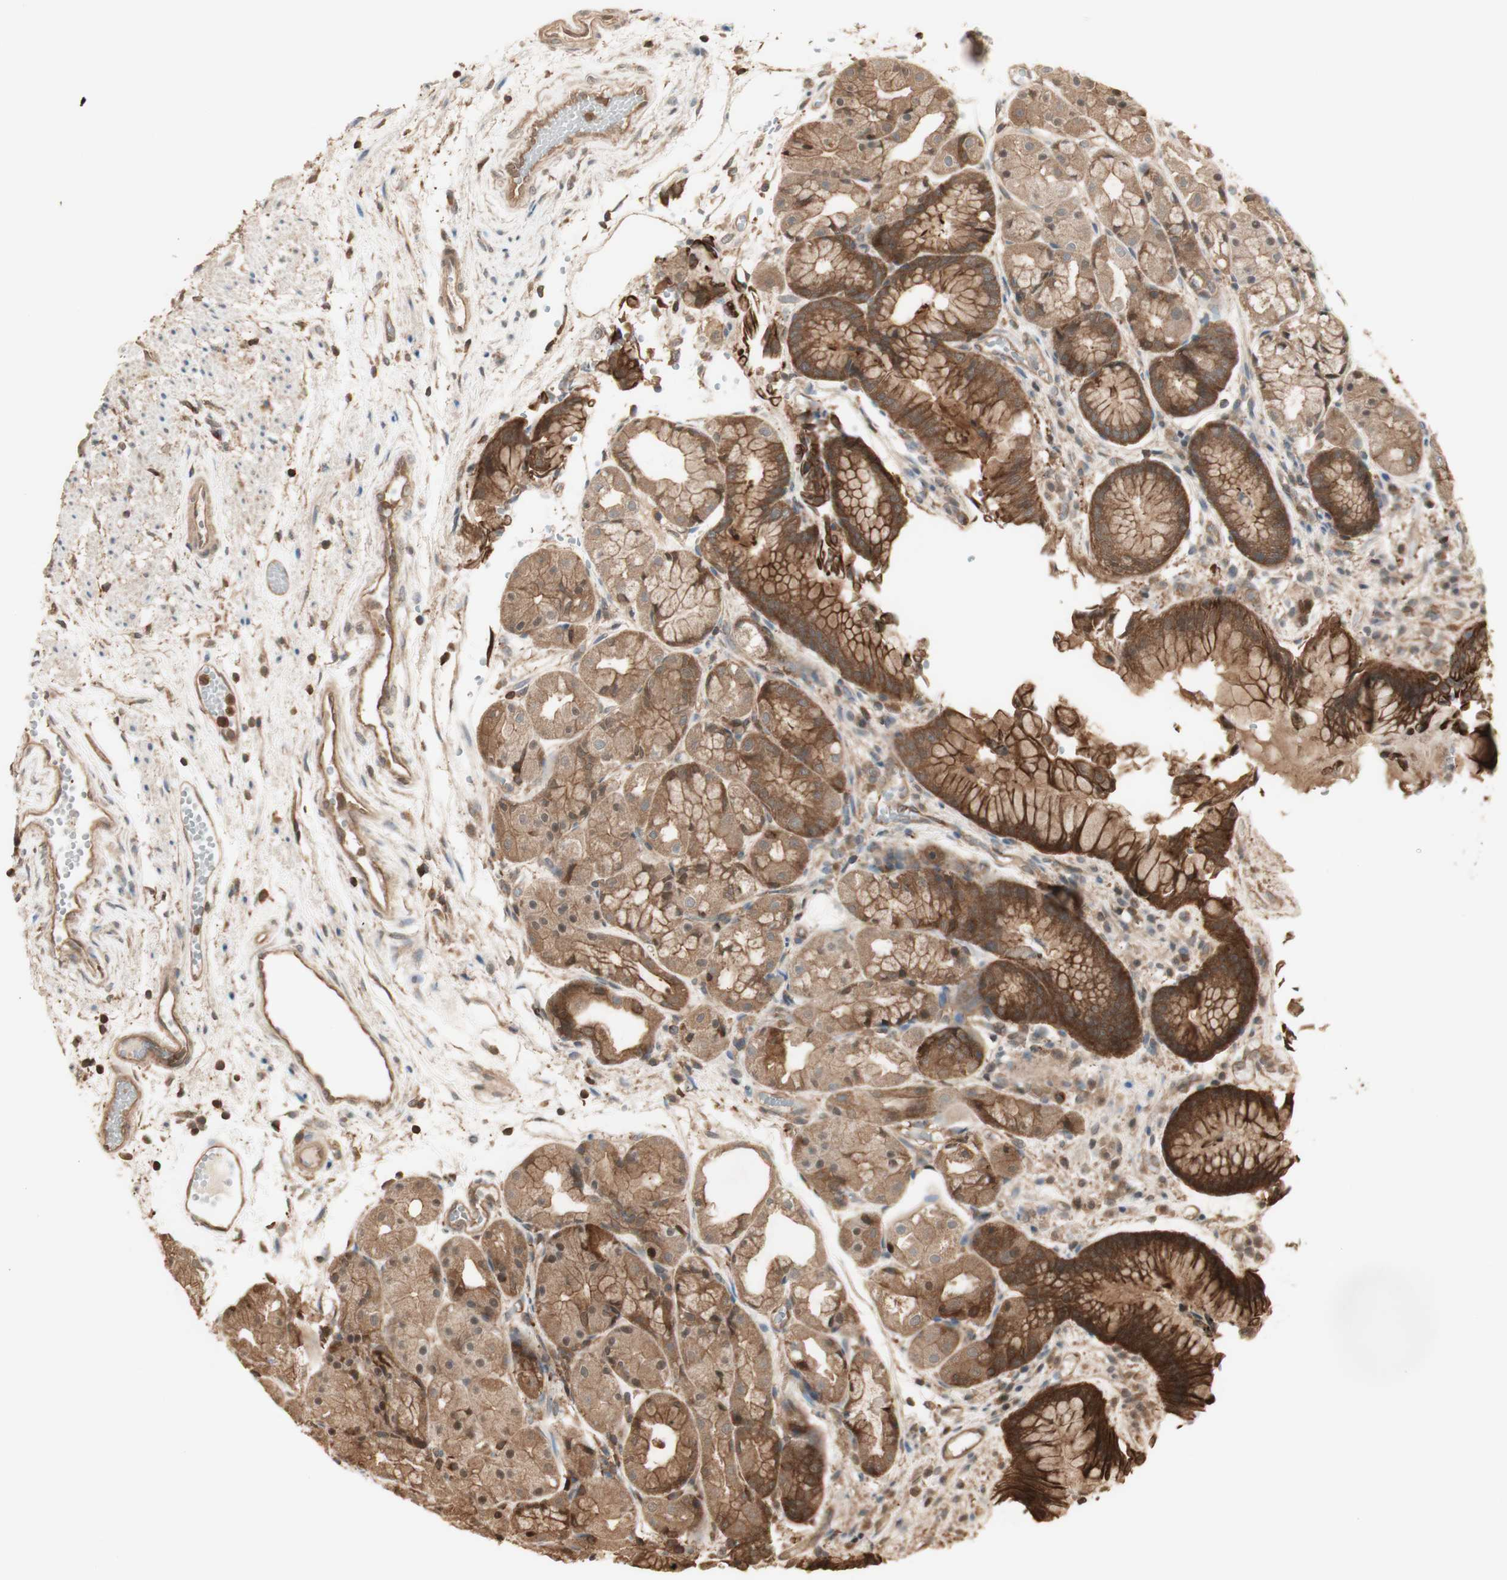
{"staining": {"intensity": "strong", "quantity": ">75%", "location": "cytoplasmic/membranous,nuclear"}, "tissue": "stomach", "cell_type": "Glandular cells", "image_type": "normal", "snomed": [{"axis": "morphology", "description": "Normal tissue, NOS"}, {"axis": "topography", "description": "Stomach, upper"}], "caption": "A brown stain labels strong cytoplasmic/membranous,nuclear staining of a protein in glandular cells of unremarkable stomach. (Brightfield microscopy of DAB IHC at high magnification).", "gene": "YWHAB", "patient": {"sex": "male", "age": 72}}